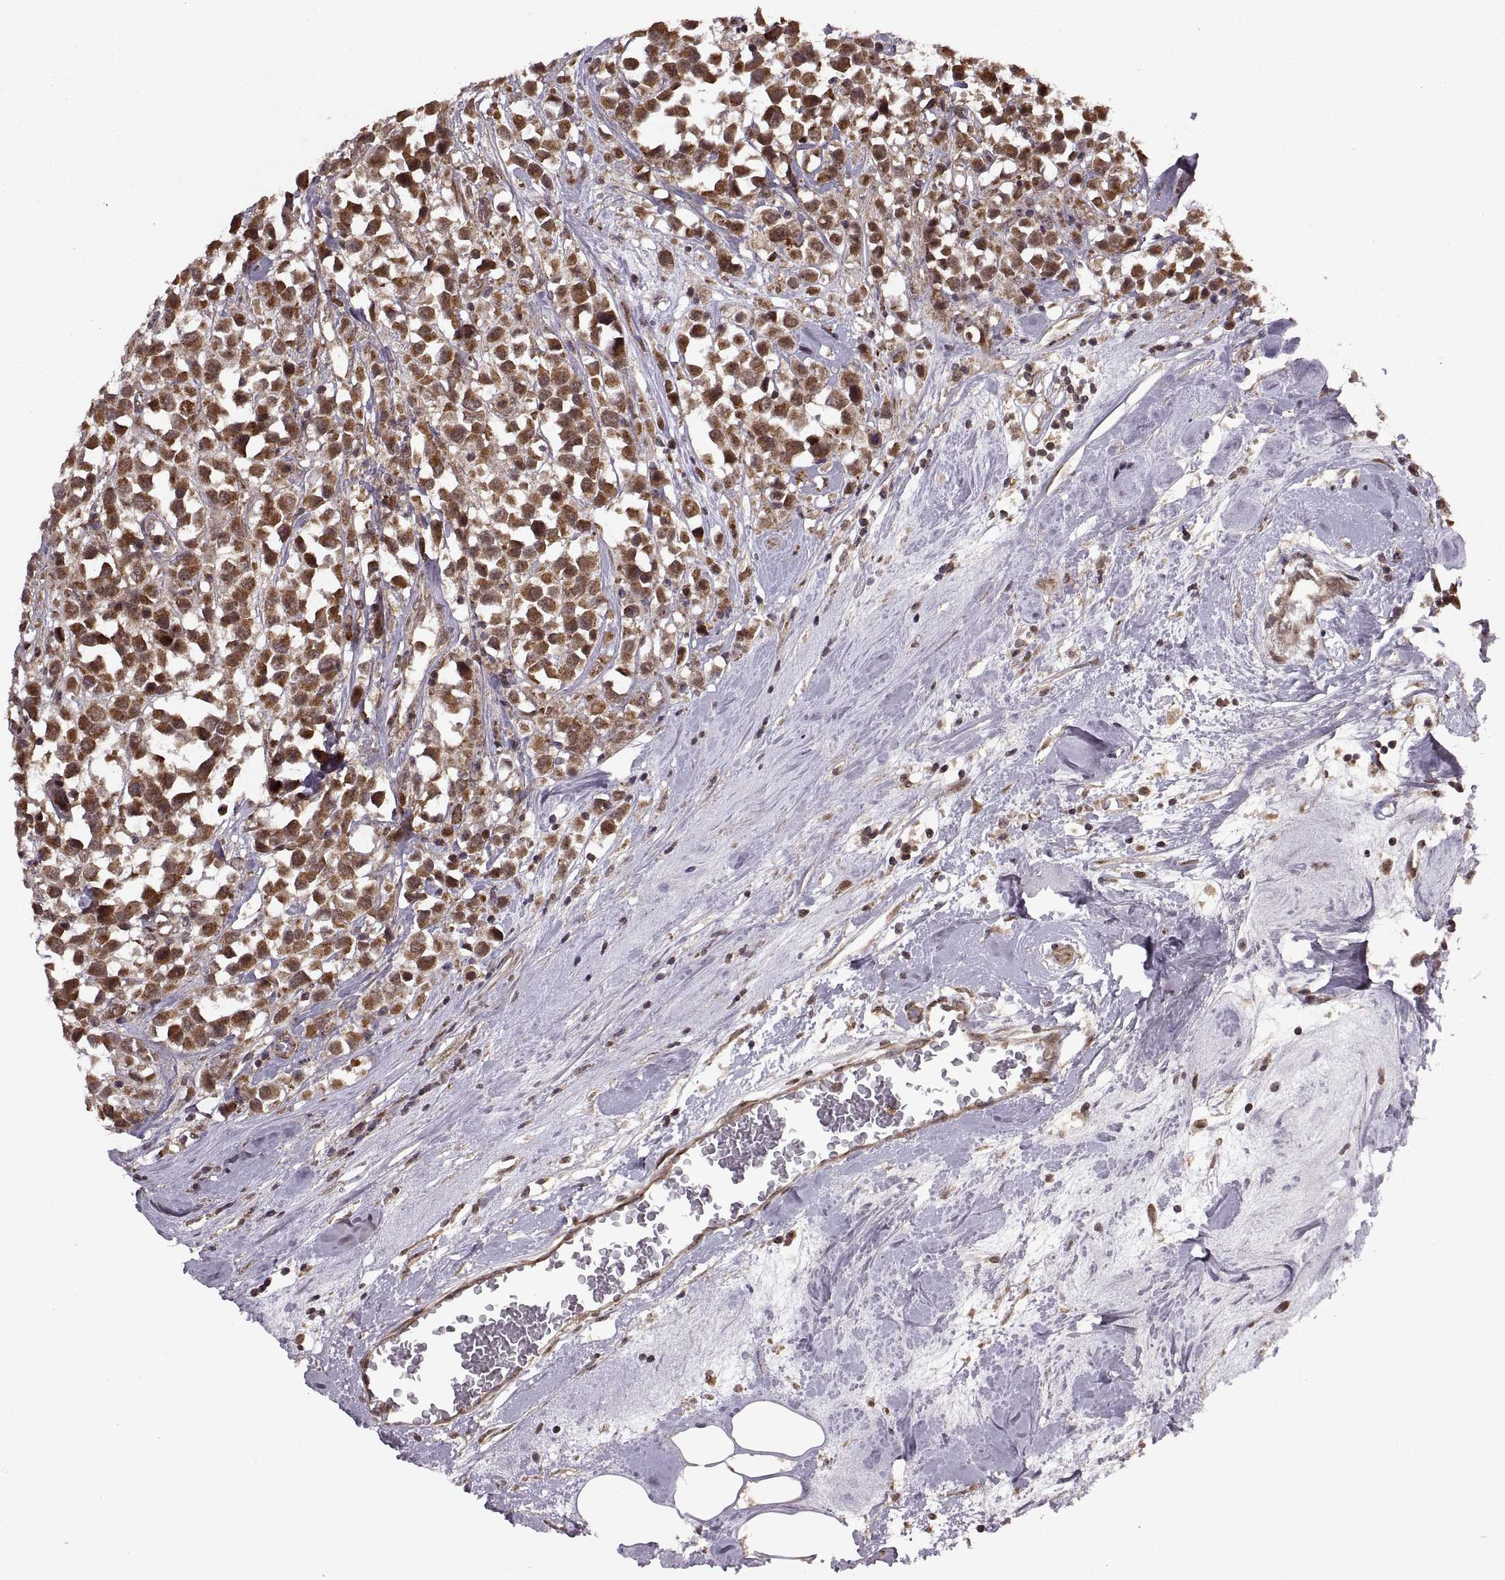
{"staining": {"intensity": "moderate", "quantity": ">75%", "location": "cytoplasmic/membranous"}, "tissue": "breast cancer", "cell_type": "Tumor cells", "image_type": "cancer", "snomed": [{"axis": "morphology", "description": "Duct carcinoma"}, {"axis": "topography", "description": "Breast"}], "caption": "Immunohistochemical staining of human breast infiltrating ductal carcinoma shows medium levels of moderate cytoplasmic/membranous protein positivity in about >75% of tumor cells. The staining was performed using DAB to visualize the protein expression in brown, while the nuclei were stained in blue with hematoxylin (Magnification: 20x).", "gene": "PTOV1", "patient": {"sex": "female", "age": 61}}